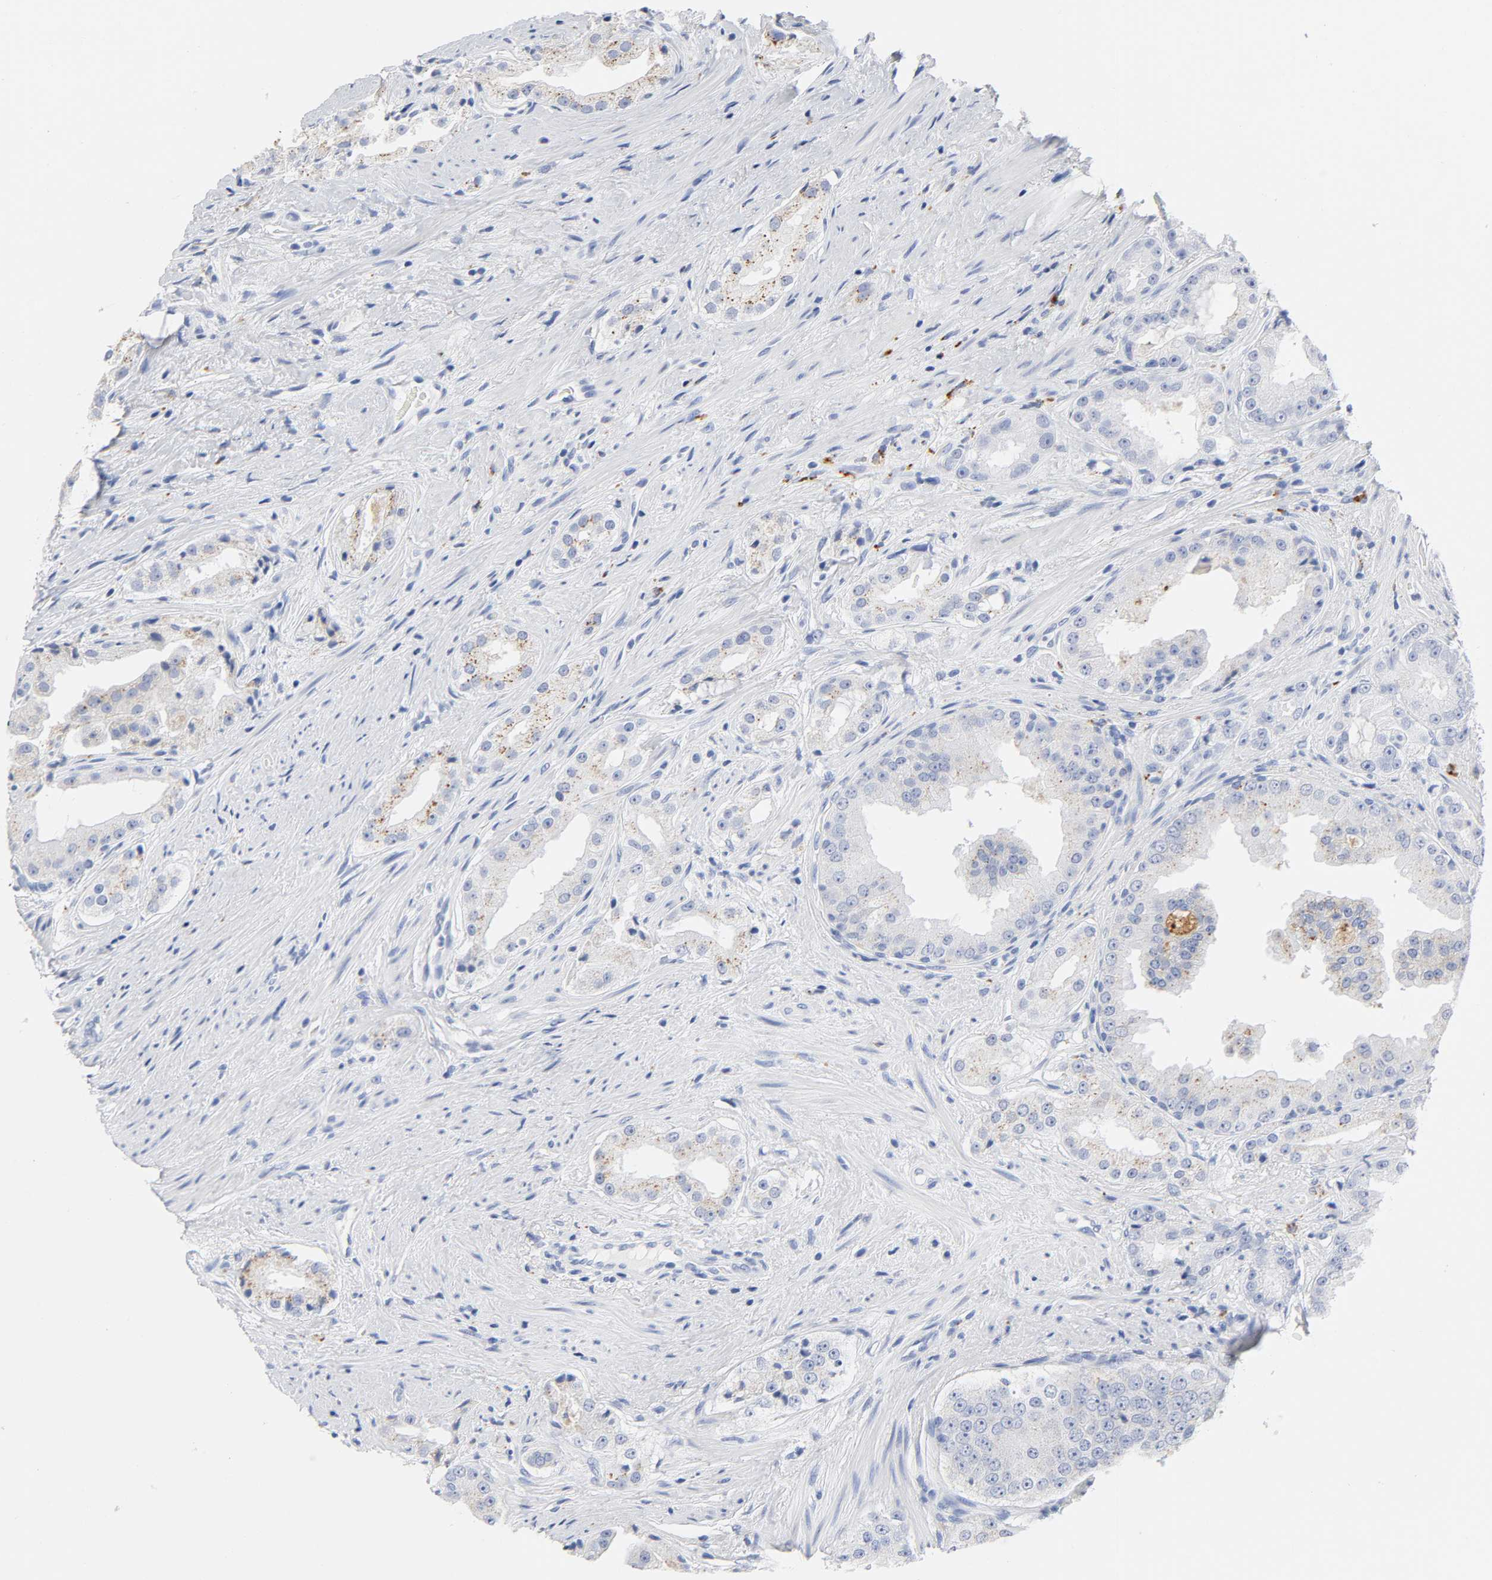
{"staining": {"intensity": "negative", "quantity": "none", "location": "none"}, "tissue": "prostate cancer", "cell_type": "Tumor cells", "image_type": "cancer", "snomed": [{"axis": "morphology", "description": "Adenocarcinoma, High grade"}, {"axis": "topography", "description": "Prostate"}], "caption": "IHC micrograph of neoplastic tissue: prostate cancer stained with DAB (3,3'-diaminobenzidine) displays no significant protein expression in tumor cells. (DAB immunohistochemistry (IHC) with hematoxylin counter stain).", "gene": "PLP1", "patient": {"sex": "male", "age": 73}}